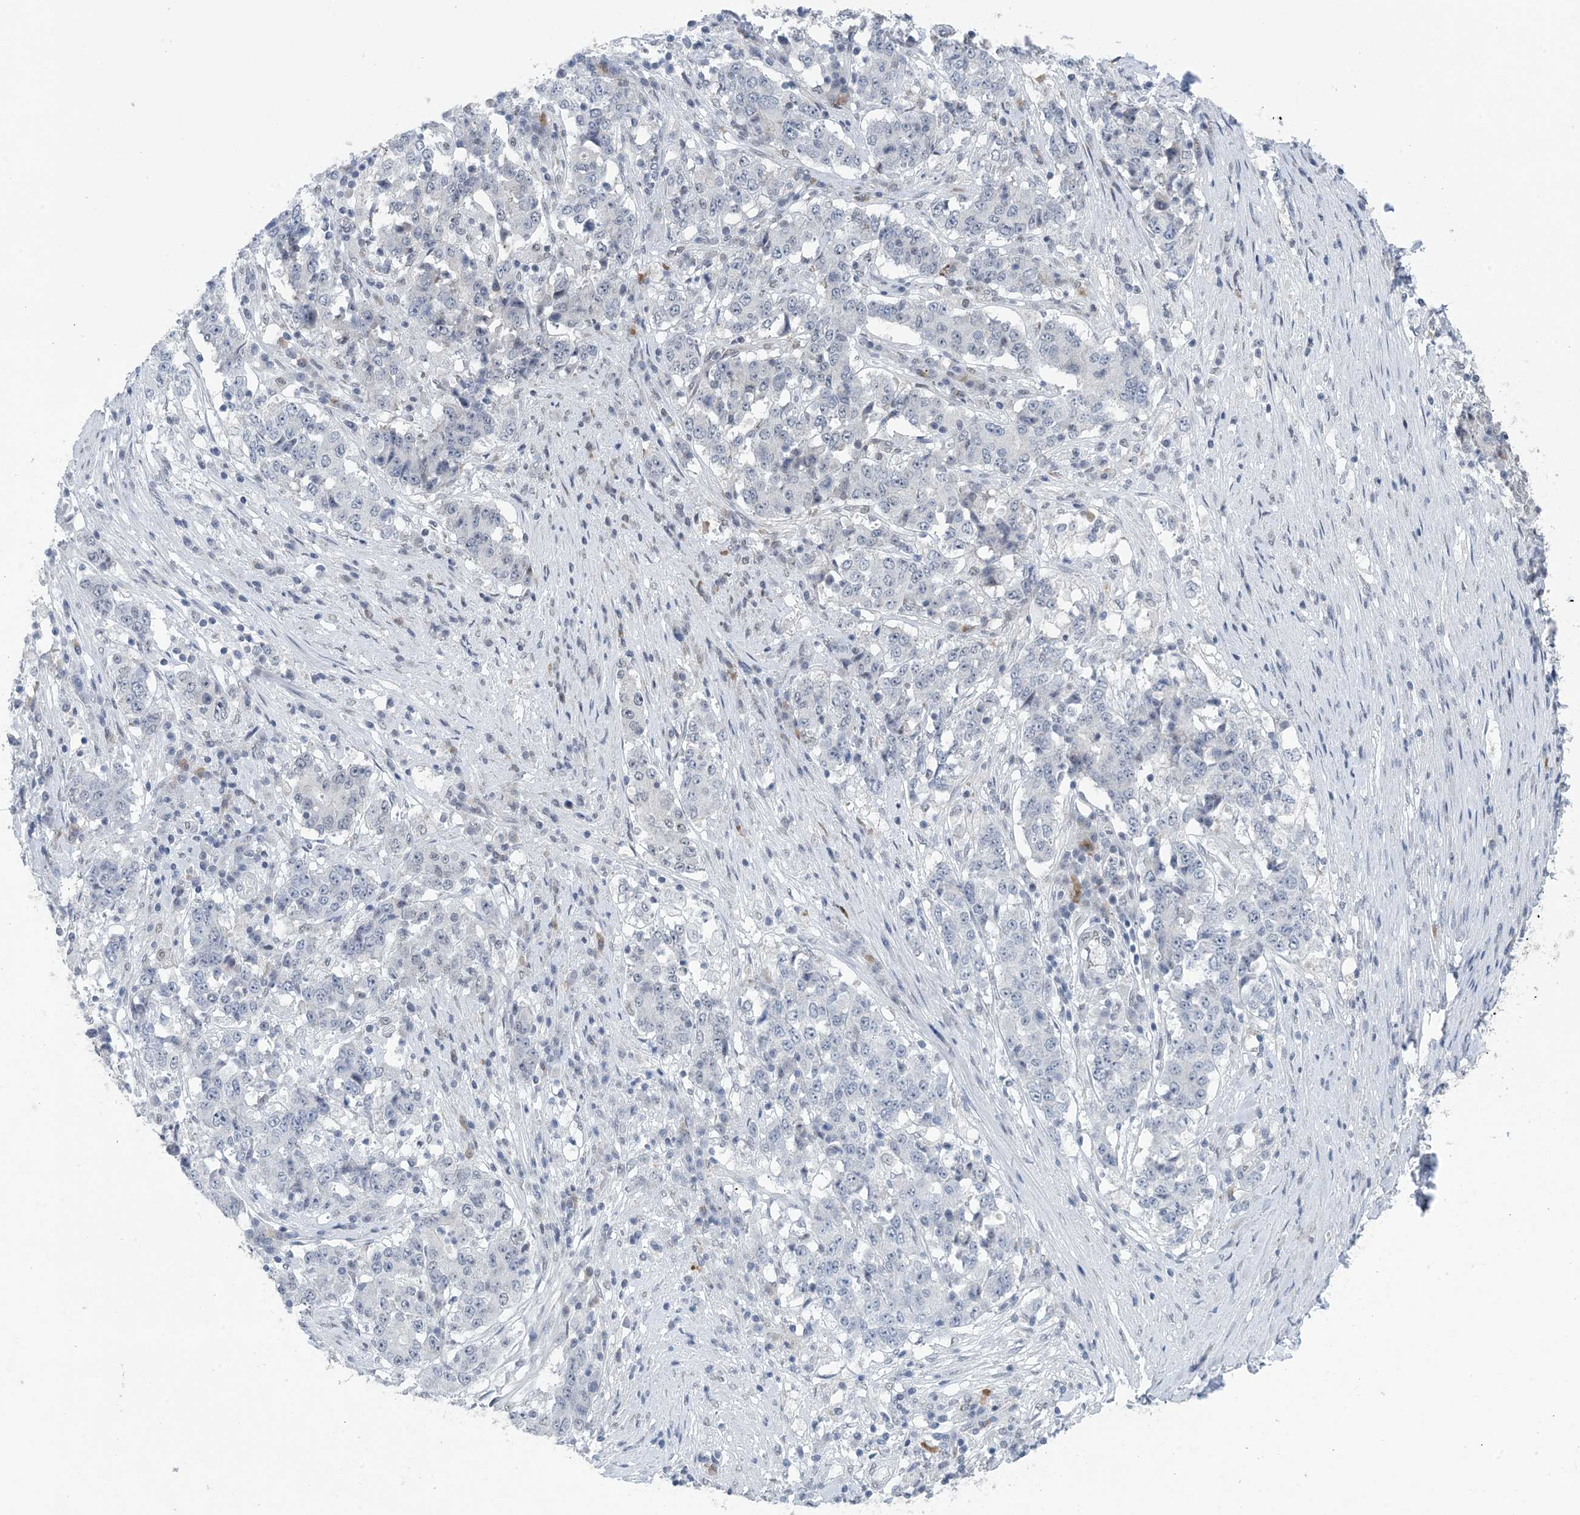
{"staining": {"intensity": "negative", "quantity": "none", "location": "none"}, "tissue": "stomach cancer", "cell_type": "Tumor cells", "image_type": "cancer", "snomed": [{"axis": "morphology", "description": "Adenocarcinoma, NOS"}, {"axis": "topography", "description": "Stomach"}], "caption": "Human adenocarcinoma (stomach) stained for a protein using immunohistochemistry (IHC) exhibits no positivity in tumor cells.", "gene": "MBD2", "patient": {"sex": "male", "age": 59}}